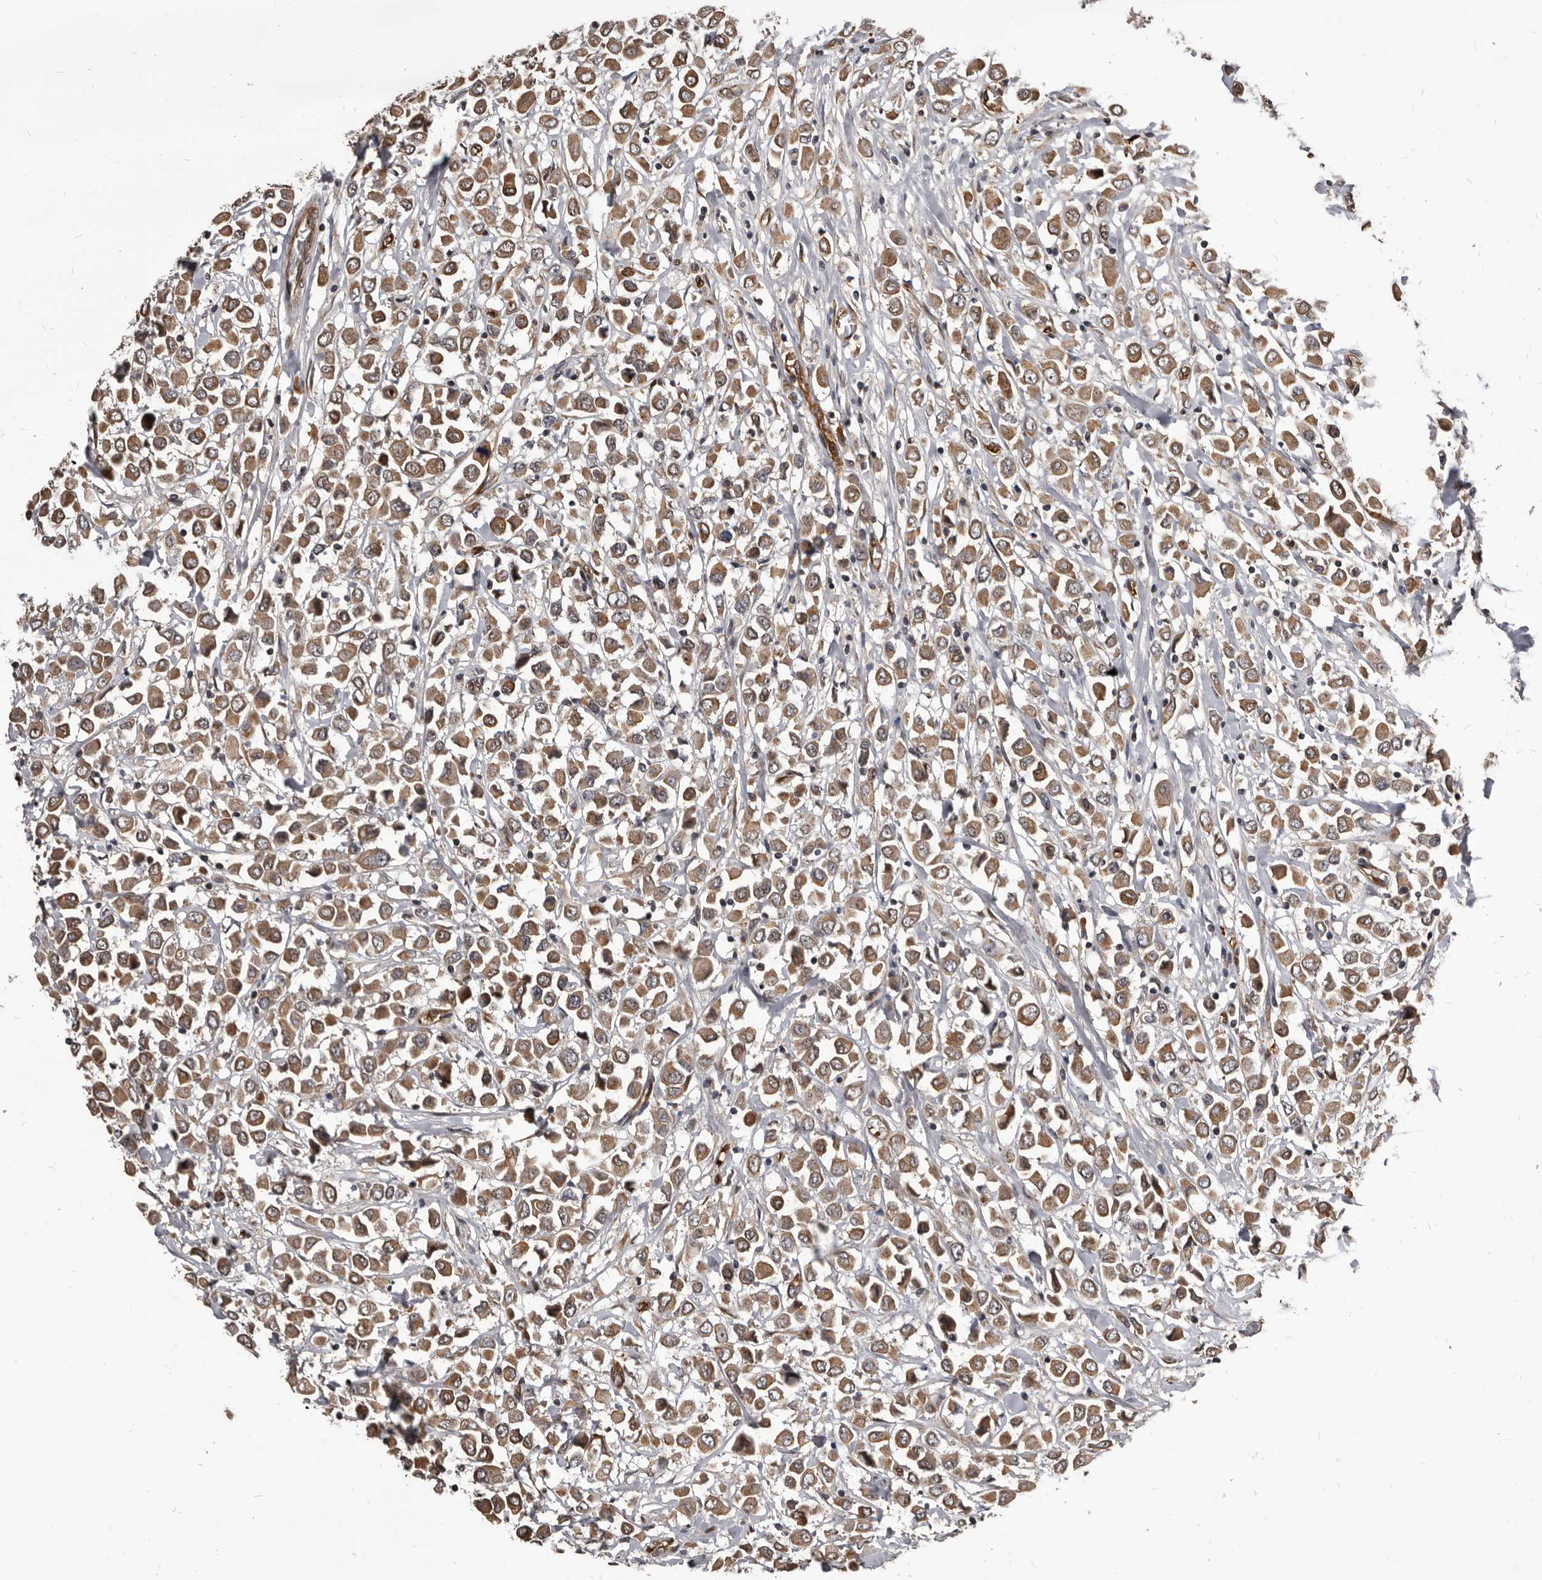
{"staining": {"intensity": "moderate", "quantity": ">75%", "location": "cytoplasmic/membranous"}, "tissue": "breast cancer", "cell_type": "Tumor cells", "image_type": "cancer", "snomed": [{"axis": "morphology", "description": "Duct carcinoma"}, {"axis": "topography", "description": "Breast"}], "caption": "Tumor cells show medium levels of moderate cytoplasmic/membranous positivity in approximately >75% of cells in breast cancer (infiltrating ductal carcinoma).", "gene": "ADAMTS20", "patient": {"sex": "female", "age": 61}}